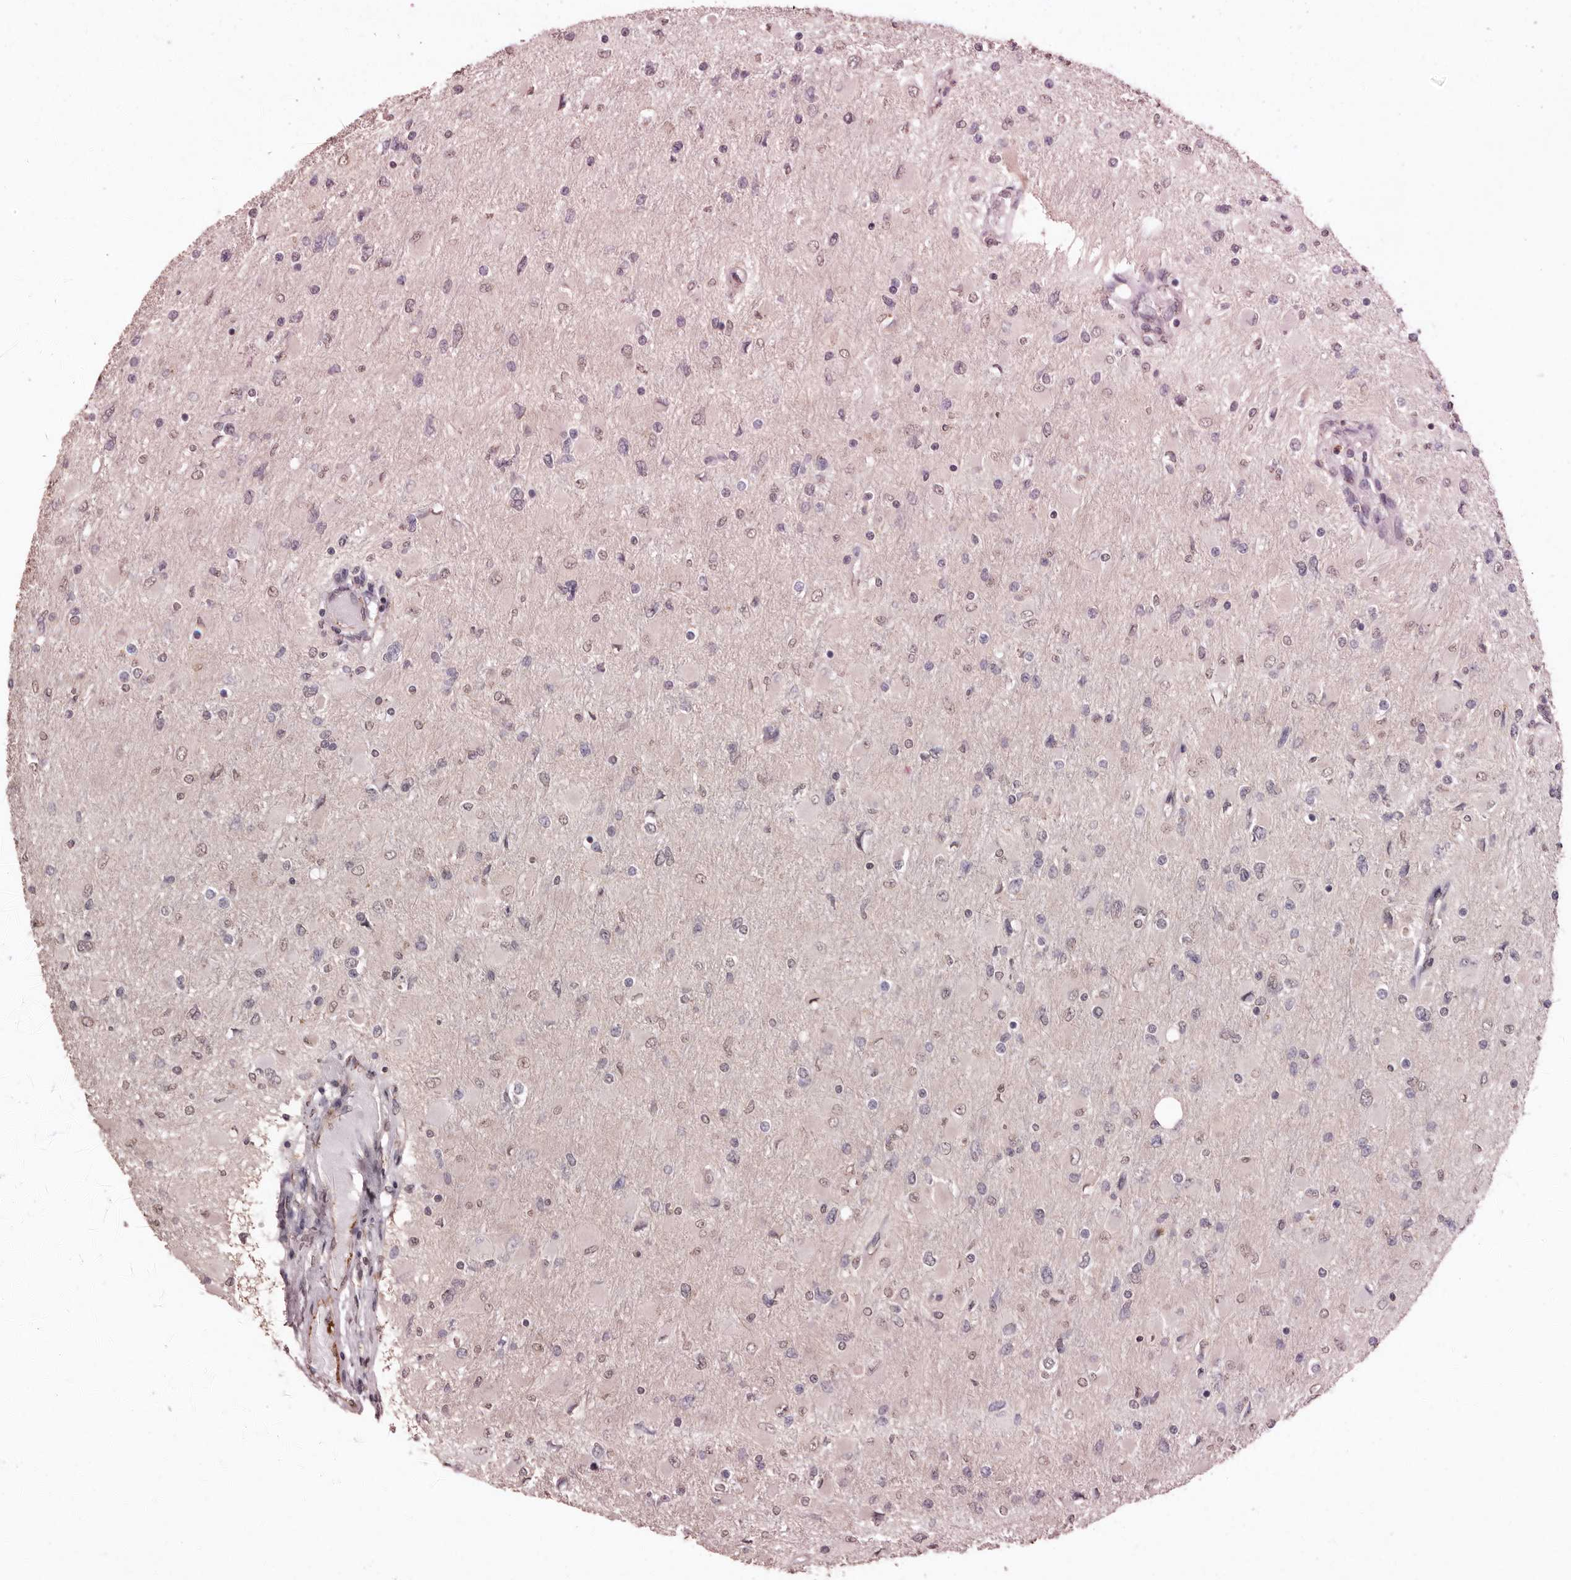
{"staining": {"intensity": "negative", "quantity": "none", "location": "none"}, "tissue": "glioma", "cell_type": "Tumor cells", "image_type": "cancer", "snomed": [{"axis": "morphology", "description": "Glioma, malignant, High grade"}, {"axis": "topography", "description": "Cerebral cortex"}], "caption": "Immunohistochemistry photomicrograph of neoplastic tissue: human malignant glioma (high-grade) stained with DAB reveals no significant protein positivity in tumor cells.", "gene": "SULT1E1", "patient": {"sex": "female", "age": 36}}